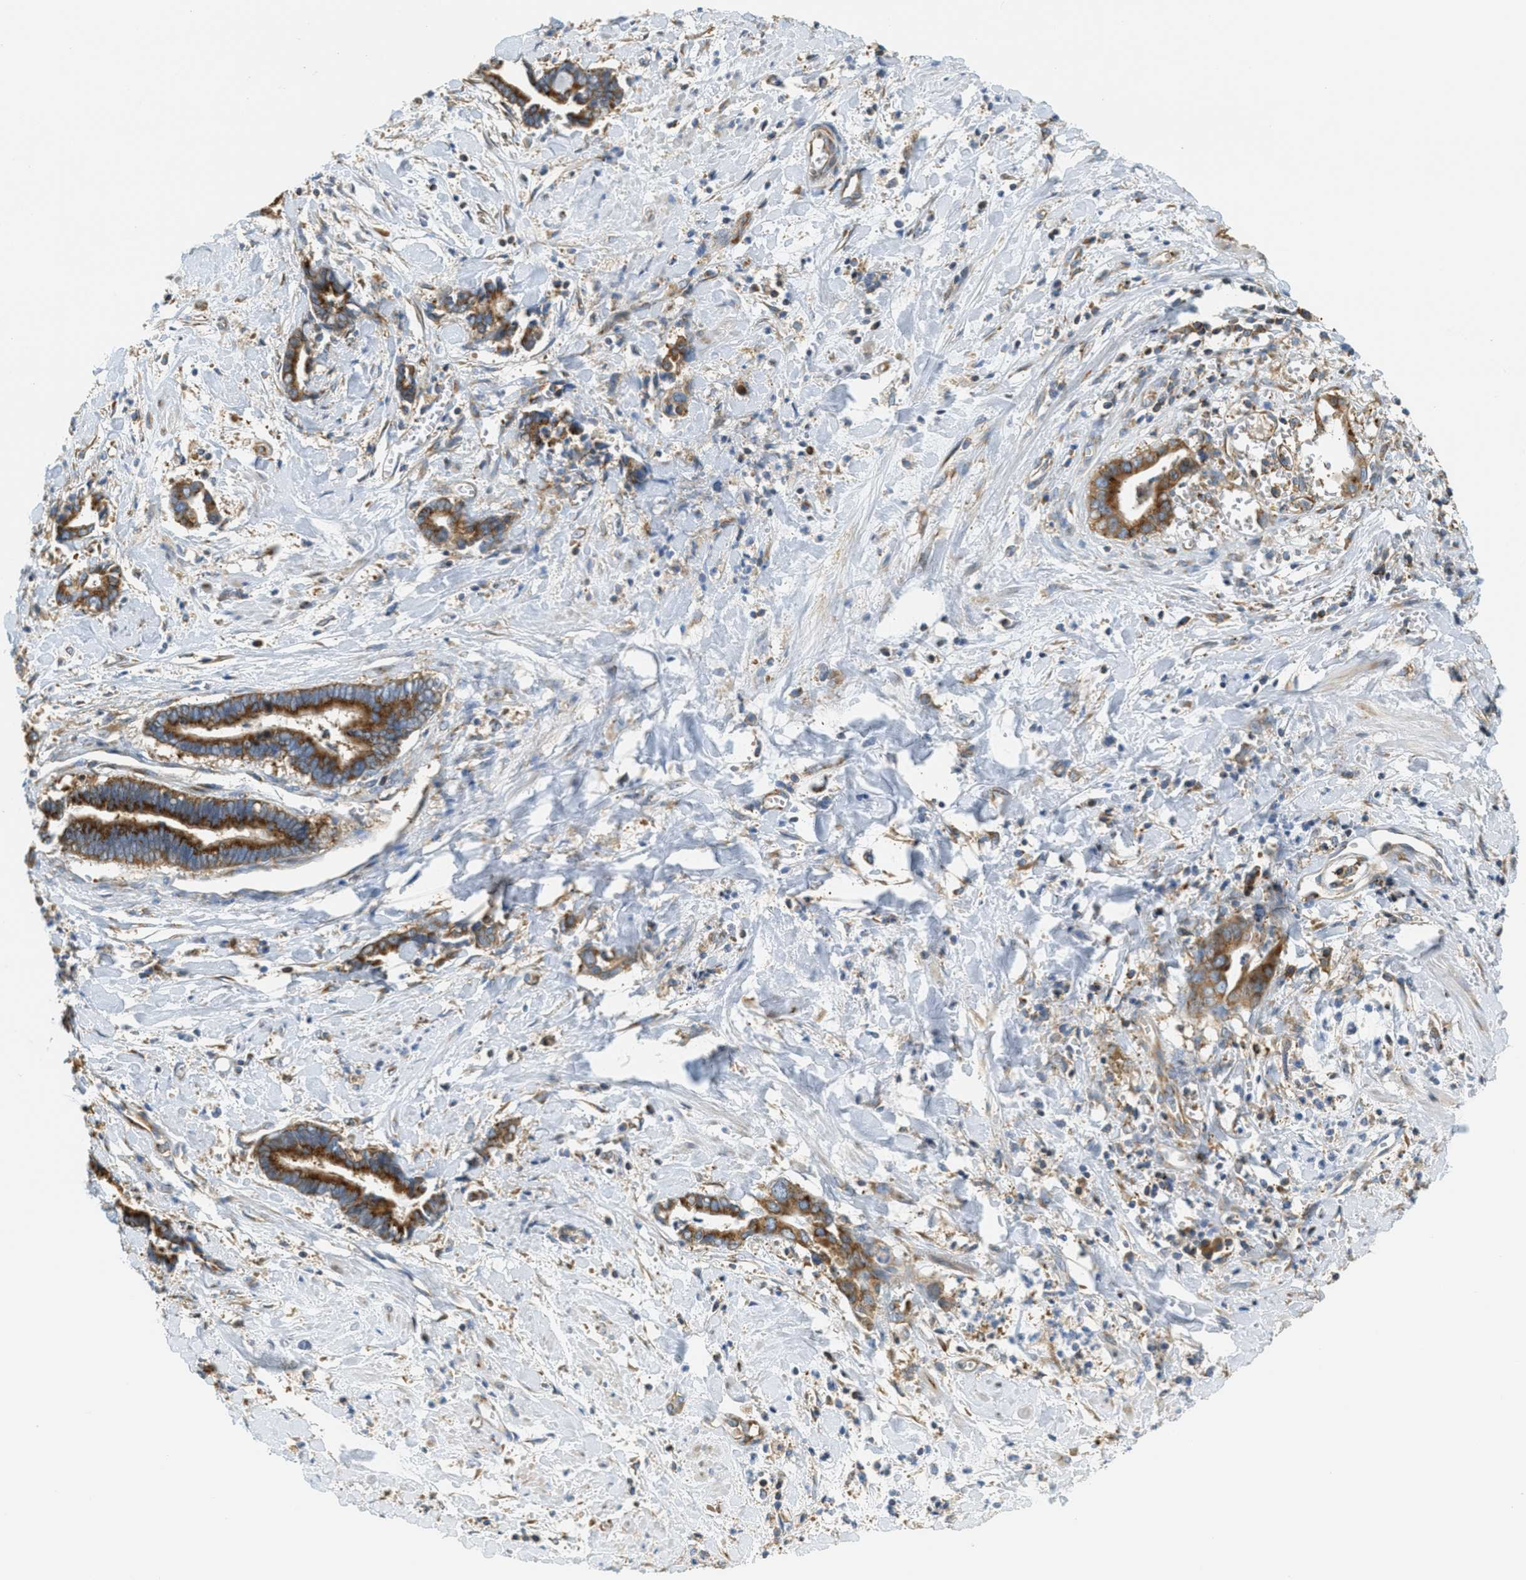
{"staining": {"intensity": "strong", "quantity": ">75%", "location": "cytoplasmic/membranous"}, "tissue": "cervical cancer", "cell_type": "Tumor cells", "image_type": "cancer", "snomed": [{"axis": "morphology", "description": "Adenocarcinoma, NOS"}, {"axis": "topography", "description": "Cervix"}], "caption": "Human cervical cancer stained with a protein marker exhibits strong staining in tumor cells.", "gene": "ABCF1", "patient": {"sex": "female", "age": 44}}